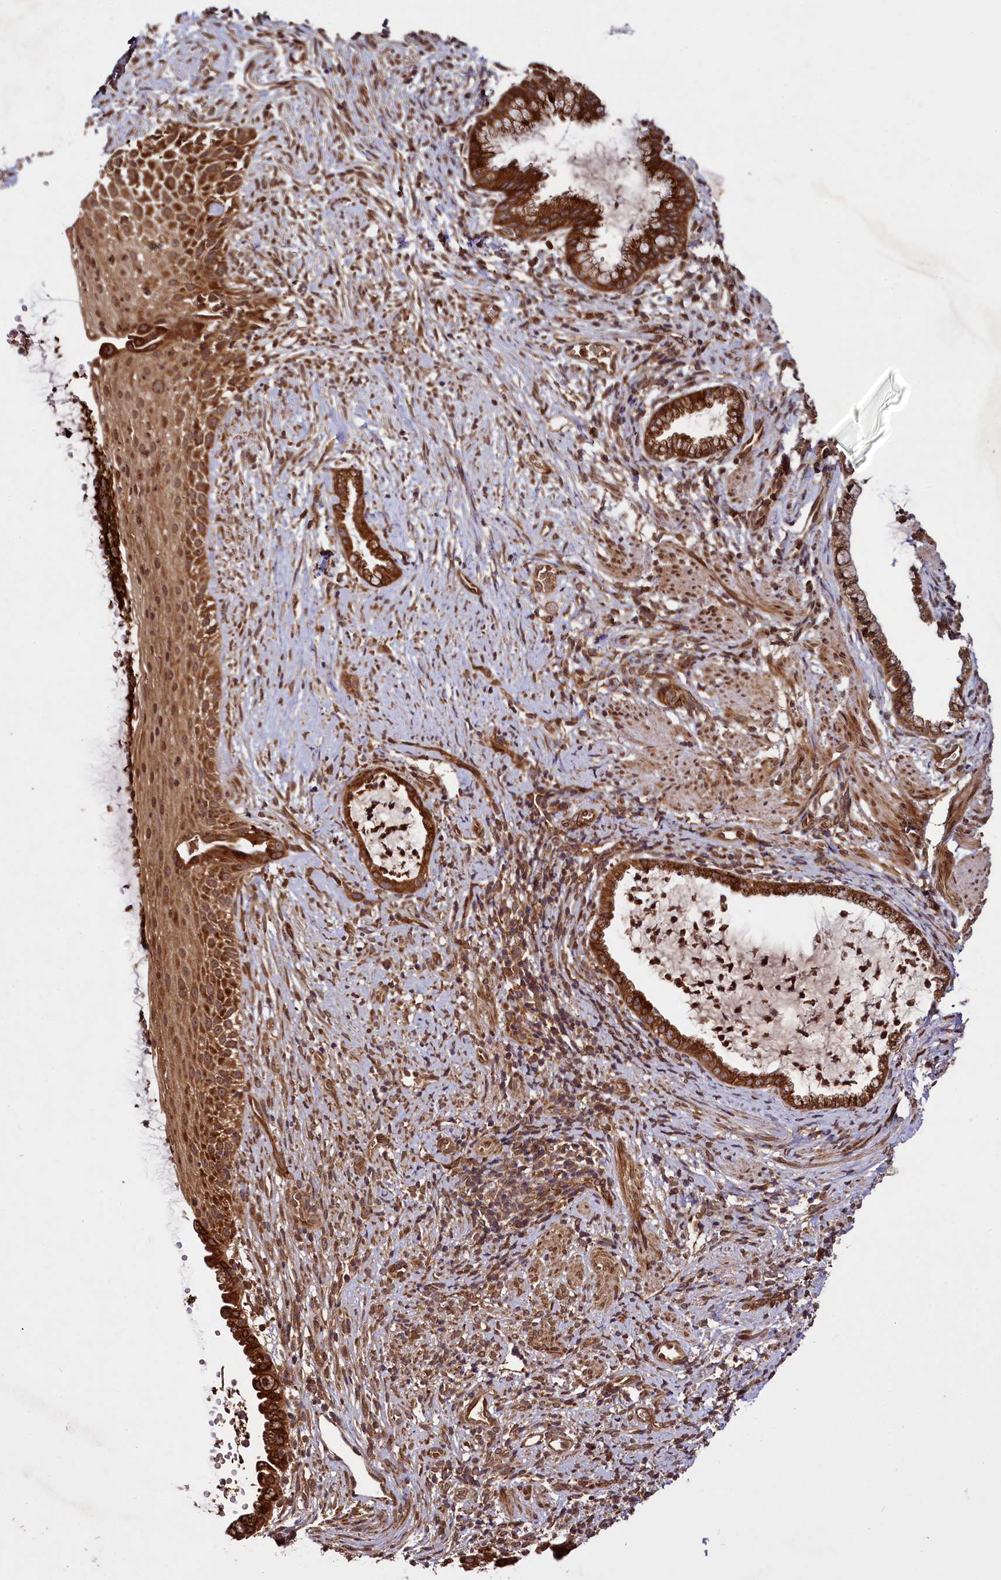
{"staining": {"intensity": "strong", "quantity": ">75%", "location": "cytoplasmic/membranous,nuclear"}, "tissue": "cervix", "cell_type": "Glandular cells", "image_type": "normal", "snomed": [{"axis": "morphology", "description": "Normal tissue, NOS"}, {"axis": "topography", "description": "Cervix"}], "caption": "Cervix stained for a protein displays strong cytoplasmic/membranous,nuclear positivity in glandular cells. The staining is performed using DAB brown chromogen to label protein expression. The nuclei are counter-stained blue using hematoxylin.", "gene": "DCP1B", "patient": {"sex": "female", "age": 36}}